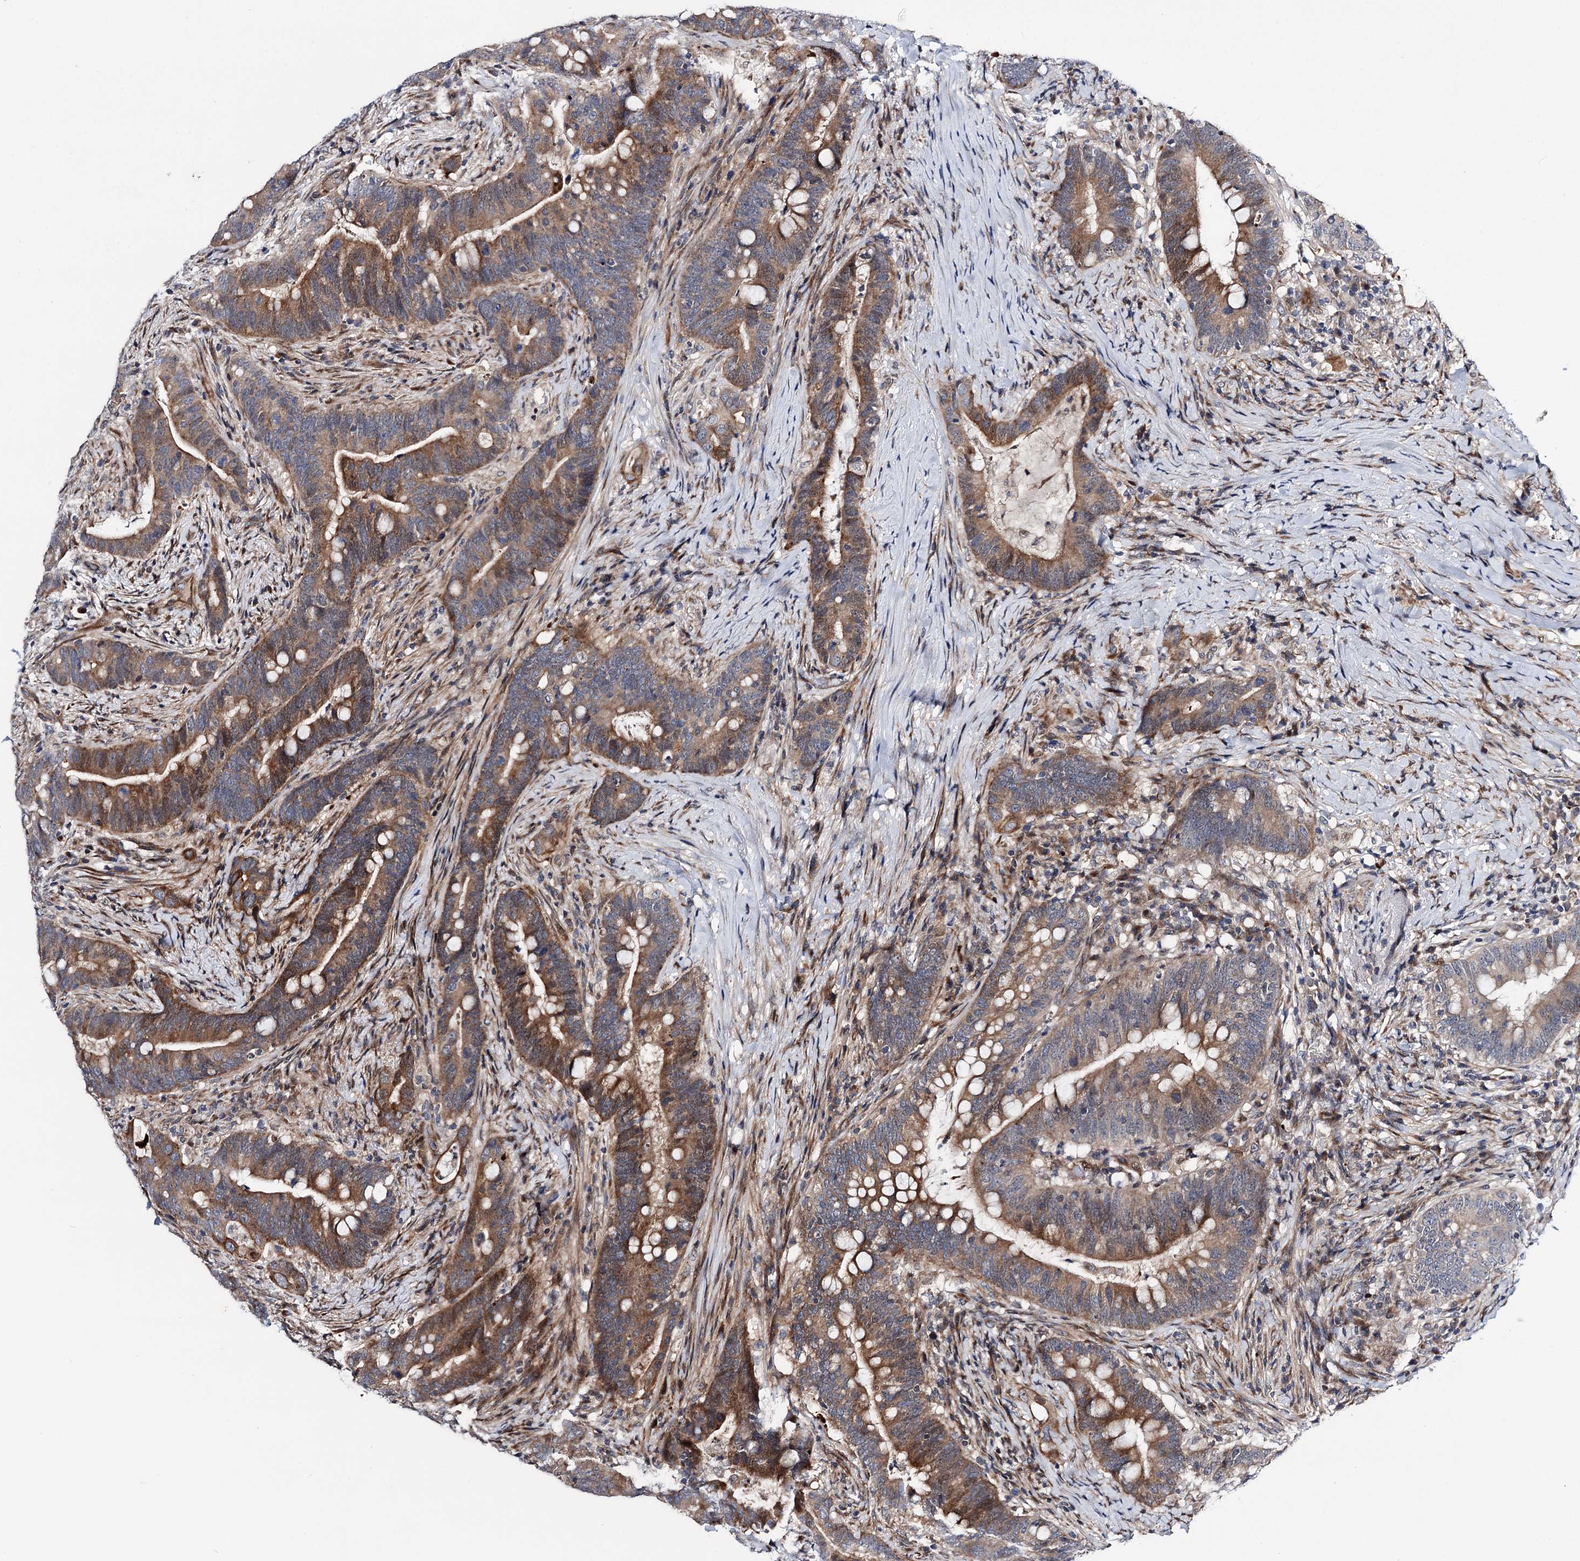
{"staining": {"intensity": "moderate", "quantity": ">75%", "location": "cytoplasmic/membranous"}, "tissue": "colorectal cancer", "cell_type": "Tumor cells", "image_type": "cancer", "snomed": [{"axis": "morphology", "description": "Adenocarcinoma, NOS"}, {"axis": "topography", "description": "Colon"}], "caption": "DAB immunohistochemical staining of colorectal cancer (adenocarcinoma) demonstrates moderate cytoplasmic/membranous protein positivity in about >75% of tumor cells. The protein is stained brown, and the nuclei are stained in blue (DAB IHC with brightfield microscopy, high magnification).", "gene": "UBR1", "patient": {"sex": "female", "age": 66}}